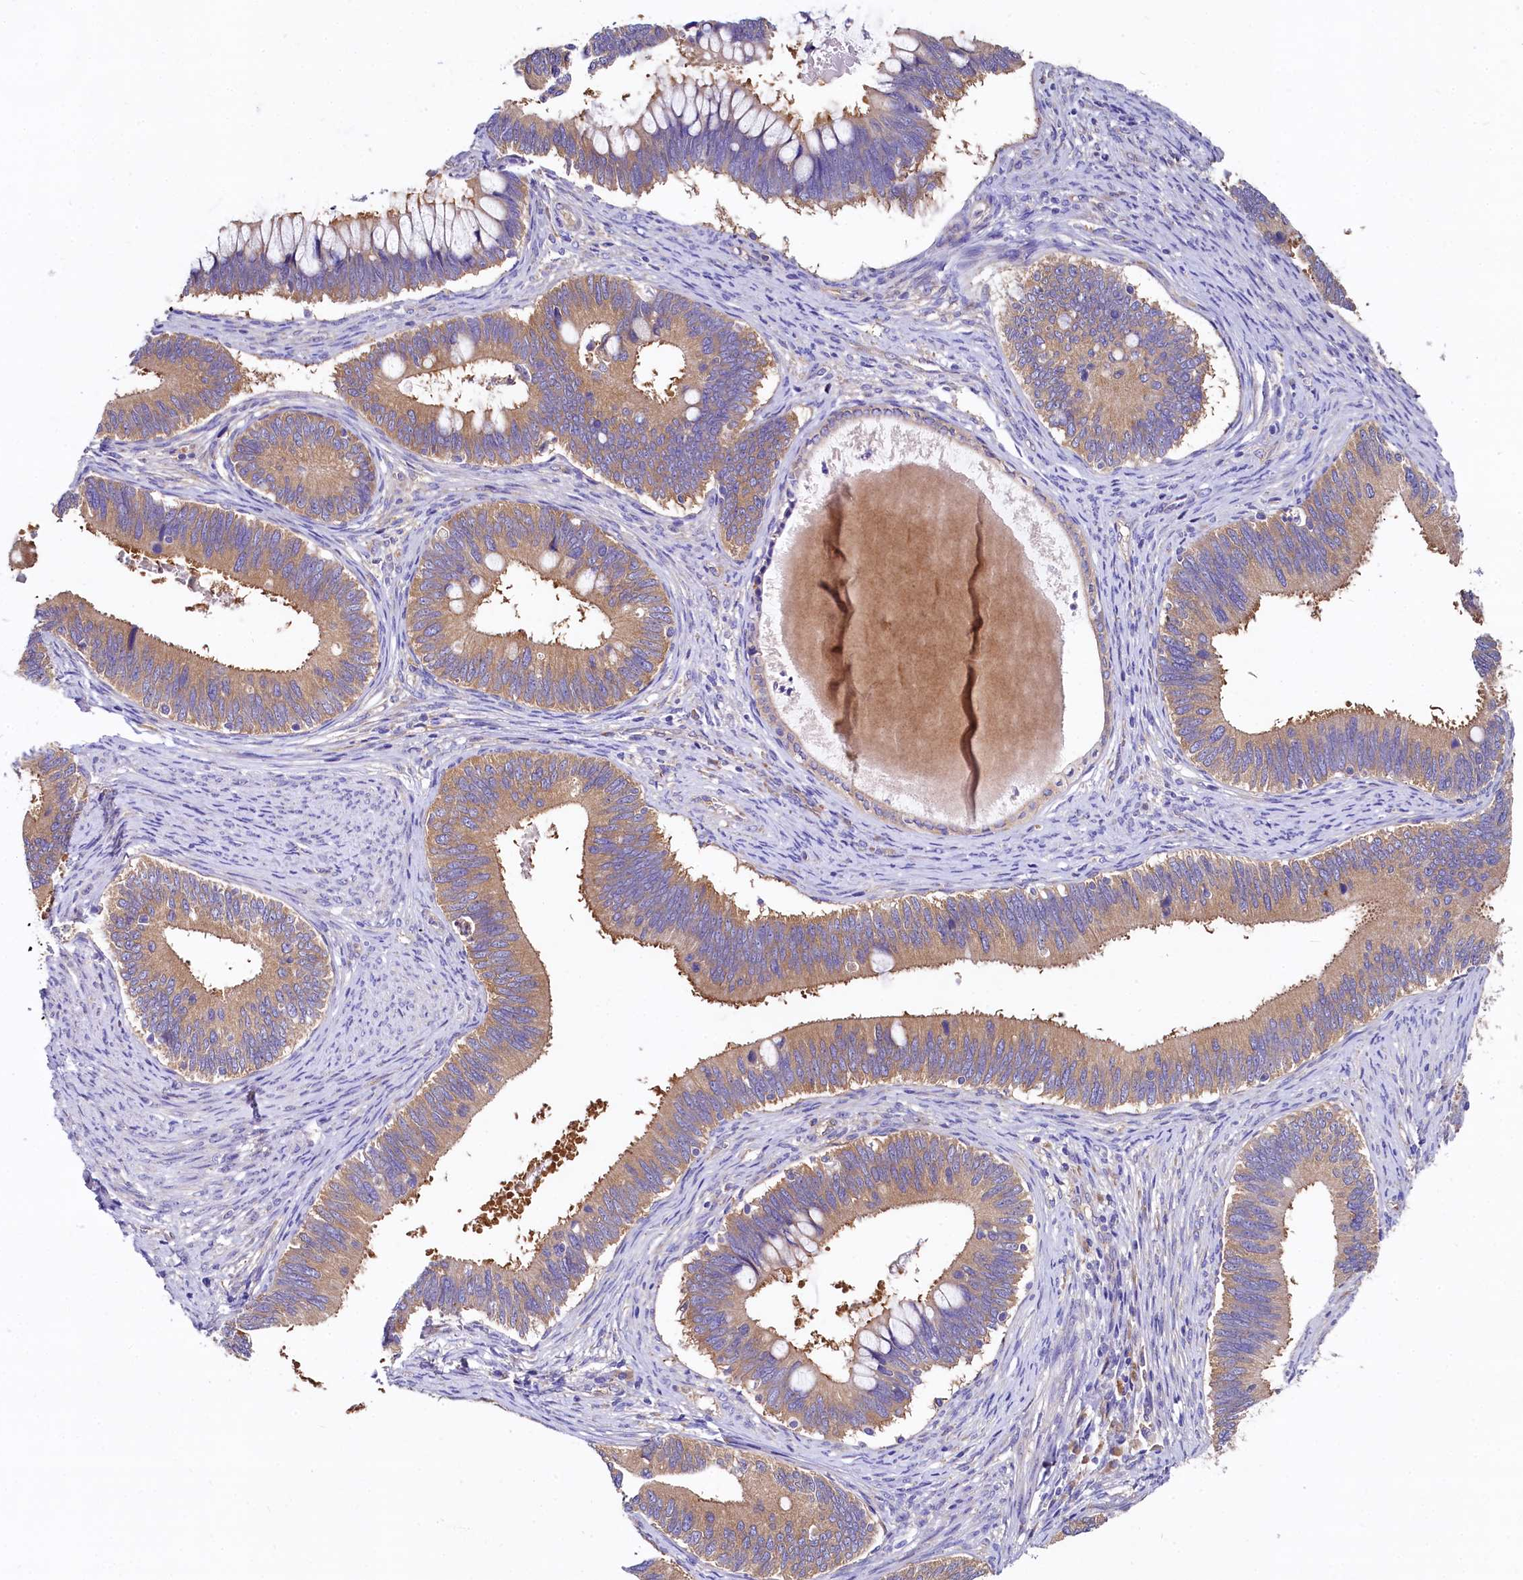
{"staining": {"intensity": "moderate", "quantity": ">75%", "location": "cytoplasmic/membranous"}, "tissue": "cervical cancer", "cell_type": "Tumor cells", "image_type": "cancer", "snomed": [{"axis": "morphology", "description": "Adenocarcinoma, NOS"}, {"axis": "topography", "description": "Cervix"}], "caption": "The image shows immunohistochemical staining of cervical cancer (adenocarcinoma). There is moderate cytoplasmic/membranous positivity is identified in approximately >75% of tumor cells. The staining is performed using DAB (3,3'-diaminobenzidine) brown chromogen to label protein expression. The nuclei are counter-stained blue using hematoxylin.", "gene": "QARS1", "patient": {"sex": "female", "age": 42}}